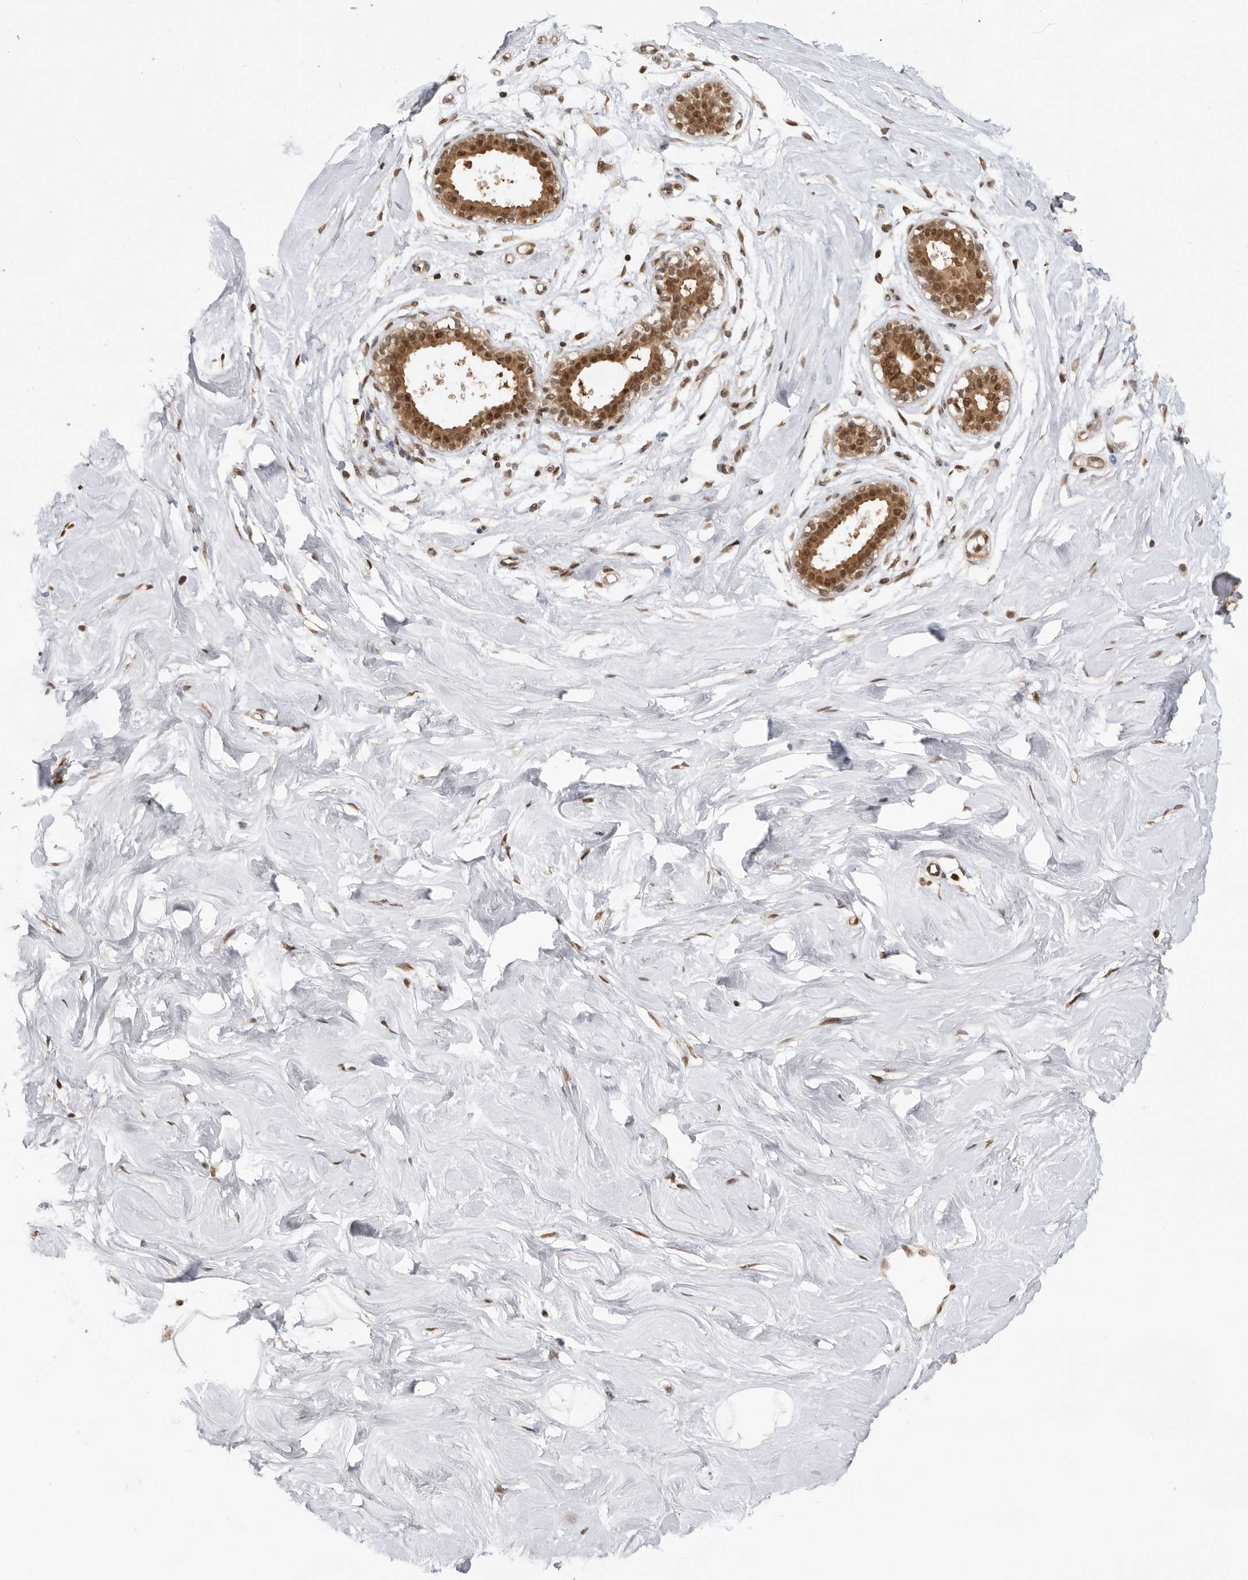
{"staining": {"intensity": "moderate", "quantity": ">75%", "location": "cytoplasmic/membranous,nuclear"}, "tissue": "breast", "cell_type": "Adipocytes", "image_type": "normal", "snomed": [{"axis": "morphology", "description": "Normal tissue, NOS"}, {"axis": "topography", "description": "Breast"}], "caption": "Moderate cytoplasmic/membranous,nuclear positivity is identified in about >75% of adipocytes in unremarkable breast.", "gene": "ADPRS", "patient": {"sex": "female", "age": 23}}